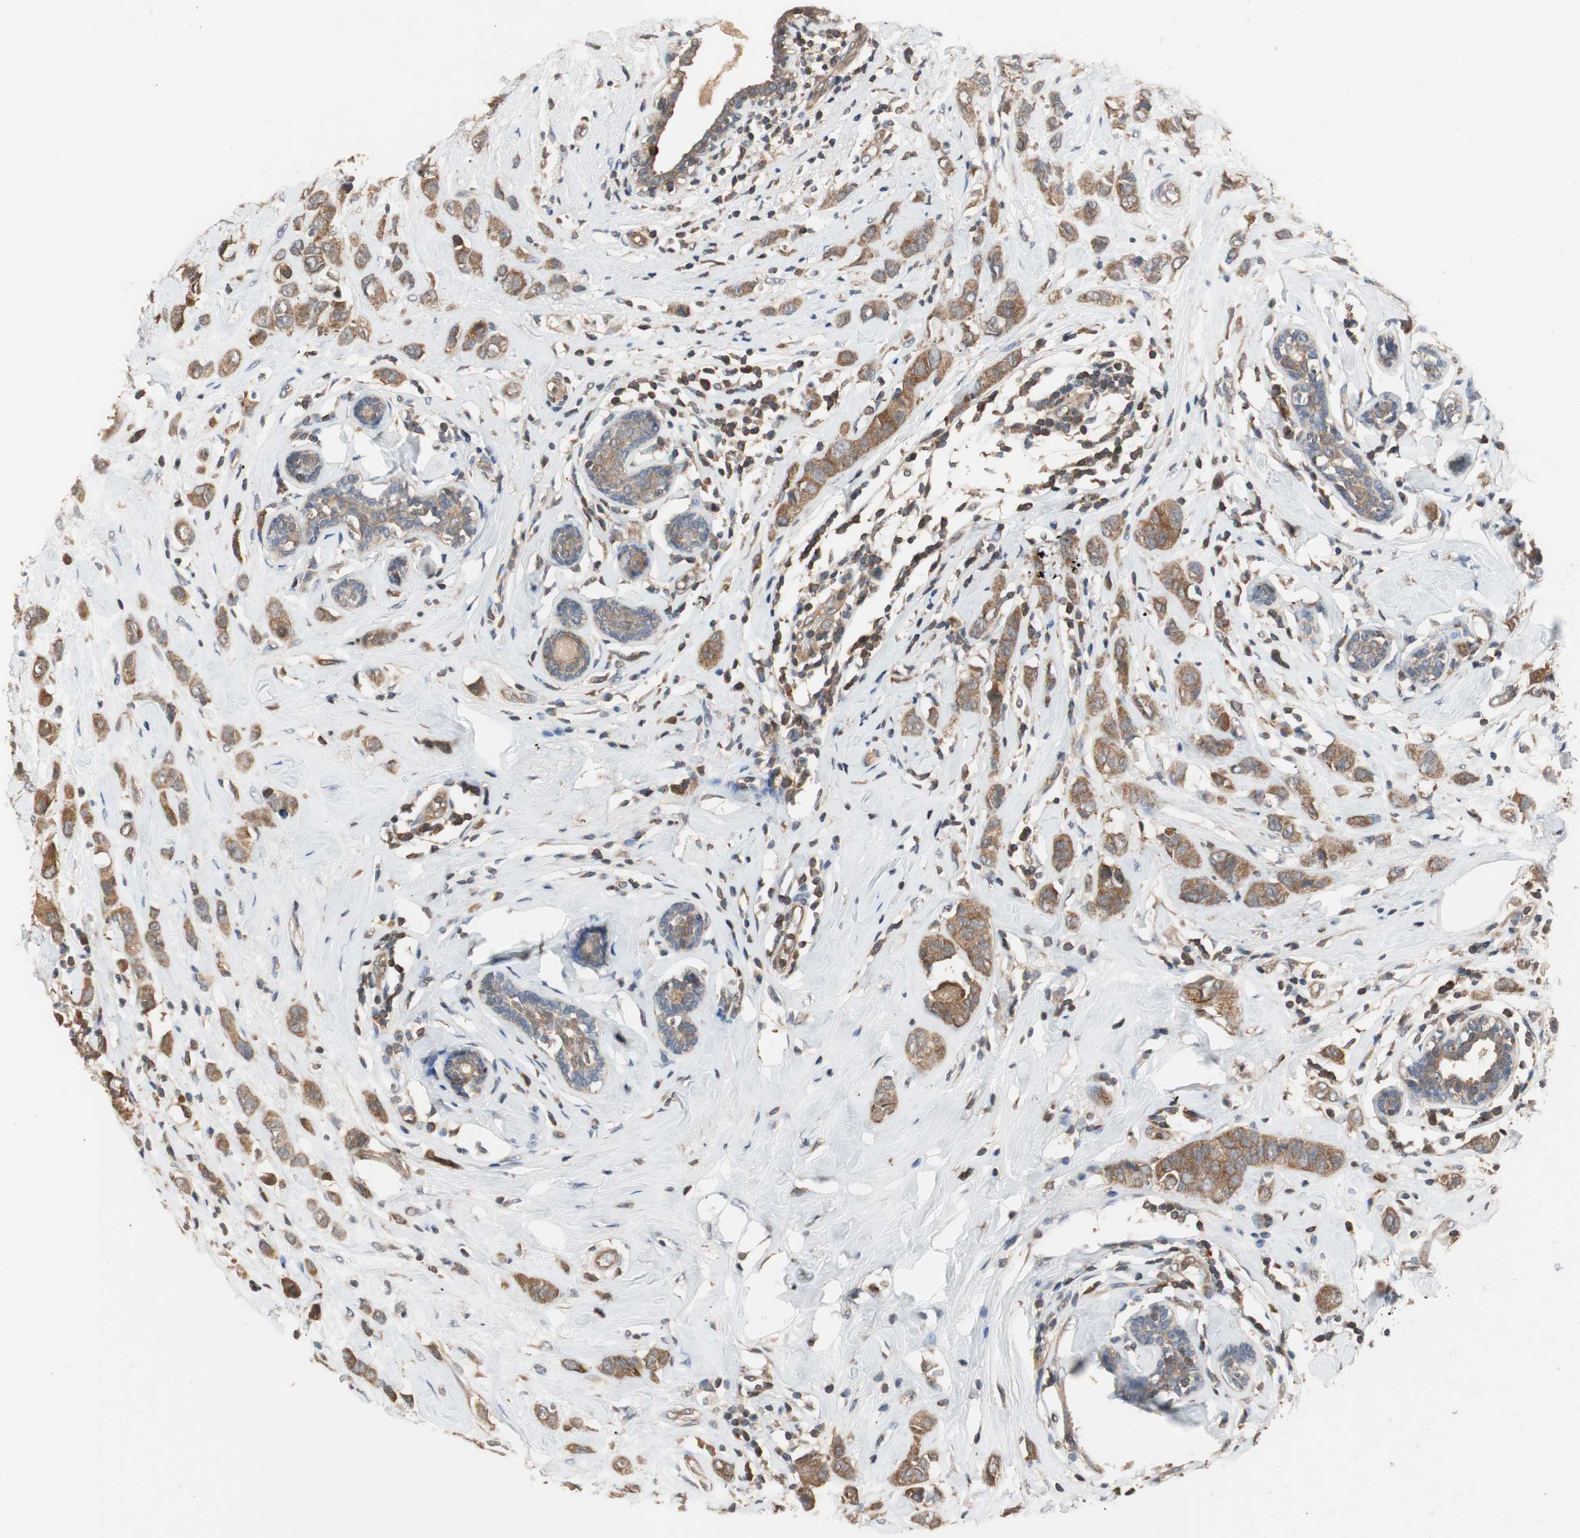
{"staining": {"intensity": "moderate", "quantity": ">75%", "location": "cytoplasmic/membranous"}, "tissue": "breast cancer", "cell_type": "Tumor cells", "image_type": "cancer", "snomed": [{"axis": "morphology", "description": "Normal tissue, NOS"}, {"axis": "morphology", "description": "Duct carcinoma"}, {"axis": "topography", "description": "Breast"}], "caption": "Immunohistochemical staining of infiltrating ductal carcinoma (breast) exhibits moderate cytoplasmic/membranous protein staining in about >75% of tumor cells.", "gene": "MAP4K2", "patient": {"sex": "female", "age": 50}}